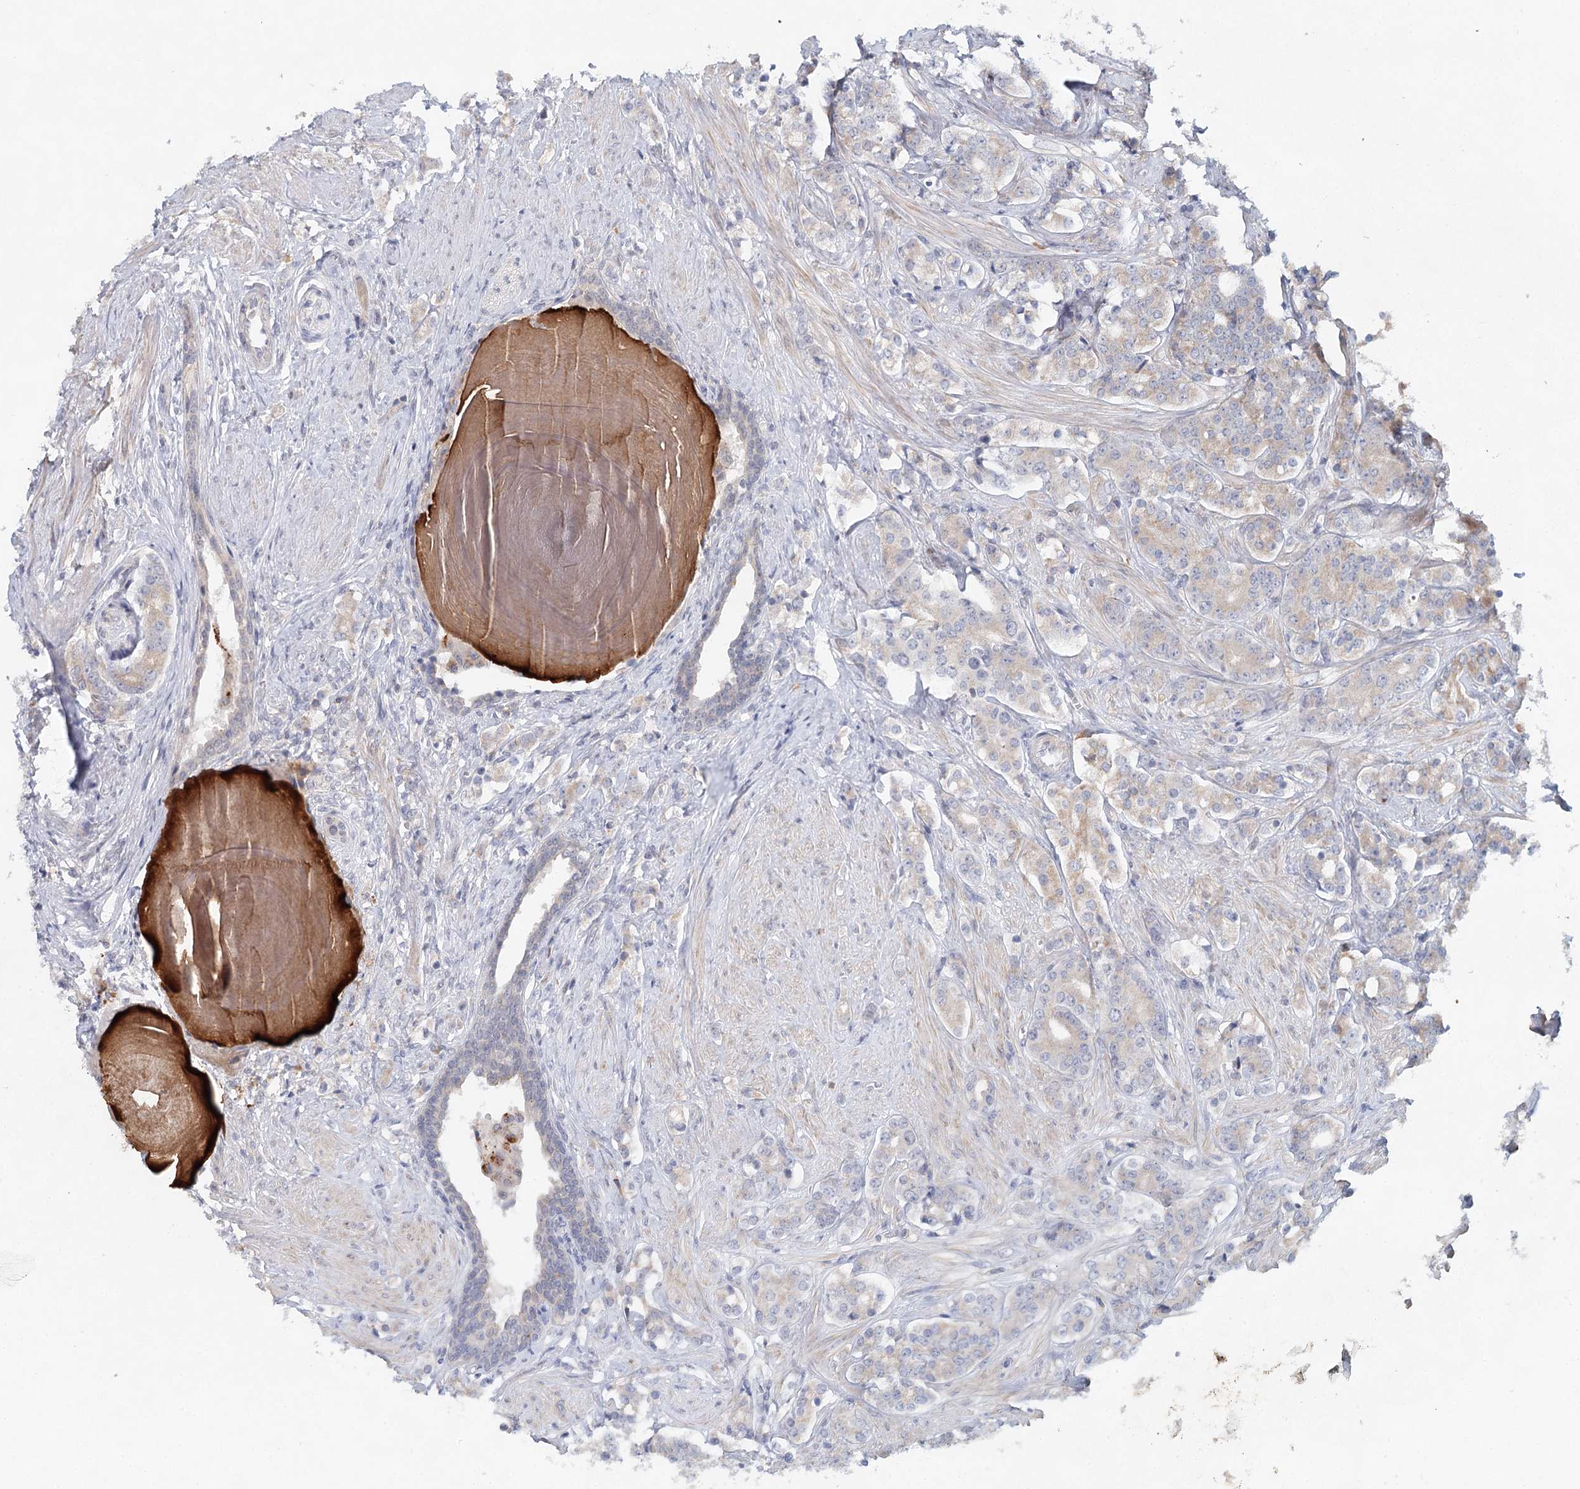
{"staining": {"intensity": "weak", "quantity": "25%-75%", "location": "cytoplasmic/membranous"}, "tissue": "prostate cancer", "cell_type": "Tumor cells", "image_type": "cancer", "snomed": [{"axis": "morphology", "description": "Adenocarcinoma, High grade"}, {"axis": "topography", "description": "Prostate"}], "caption": "DAB immunohistochemical staining of human prostate cancer (high-grade adenocarcinoma) demonstrates weak cytoplasmic/membranous protein expression in approximately 25%-75% of tumor cells.", "gene": "BLTP1", "patient": {"sex": "male", "age": 62}}